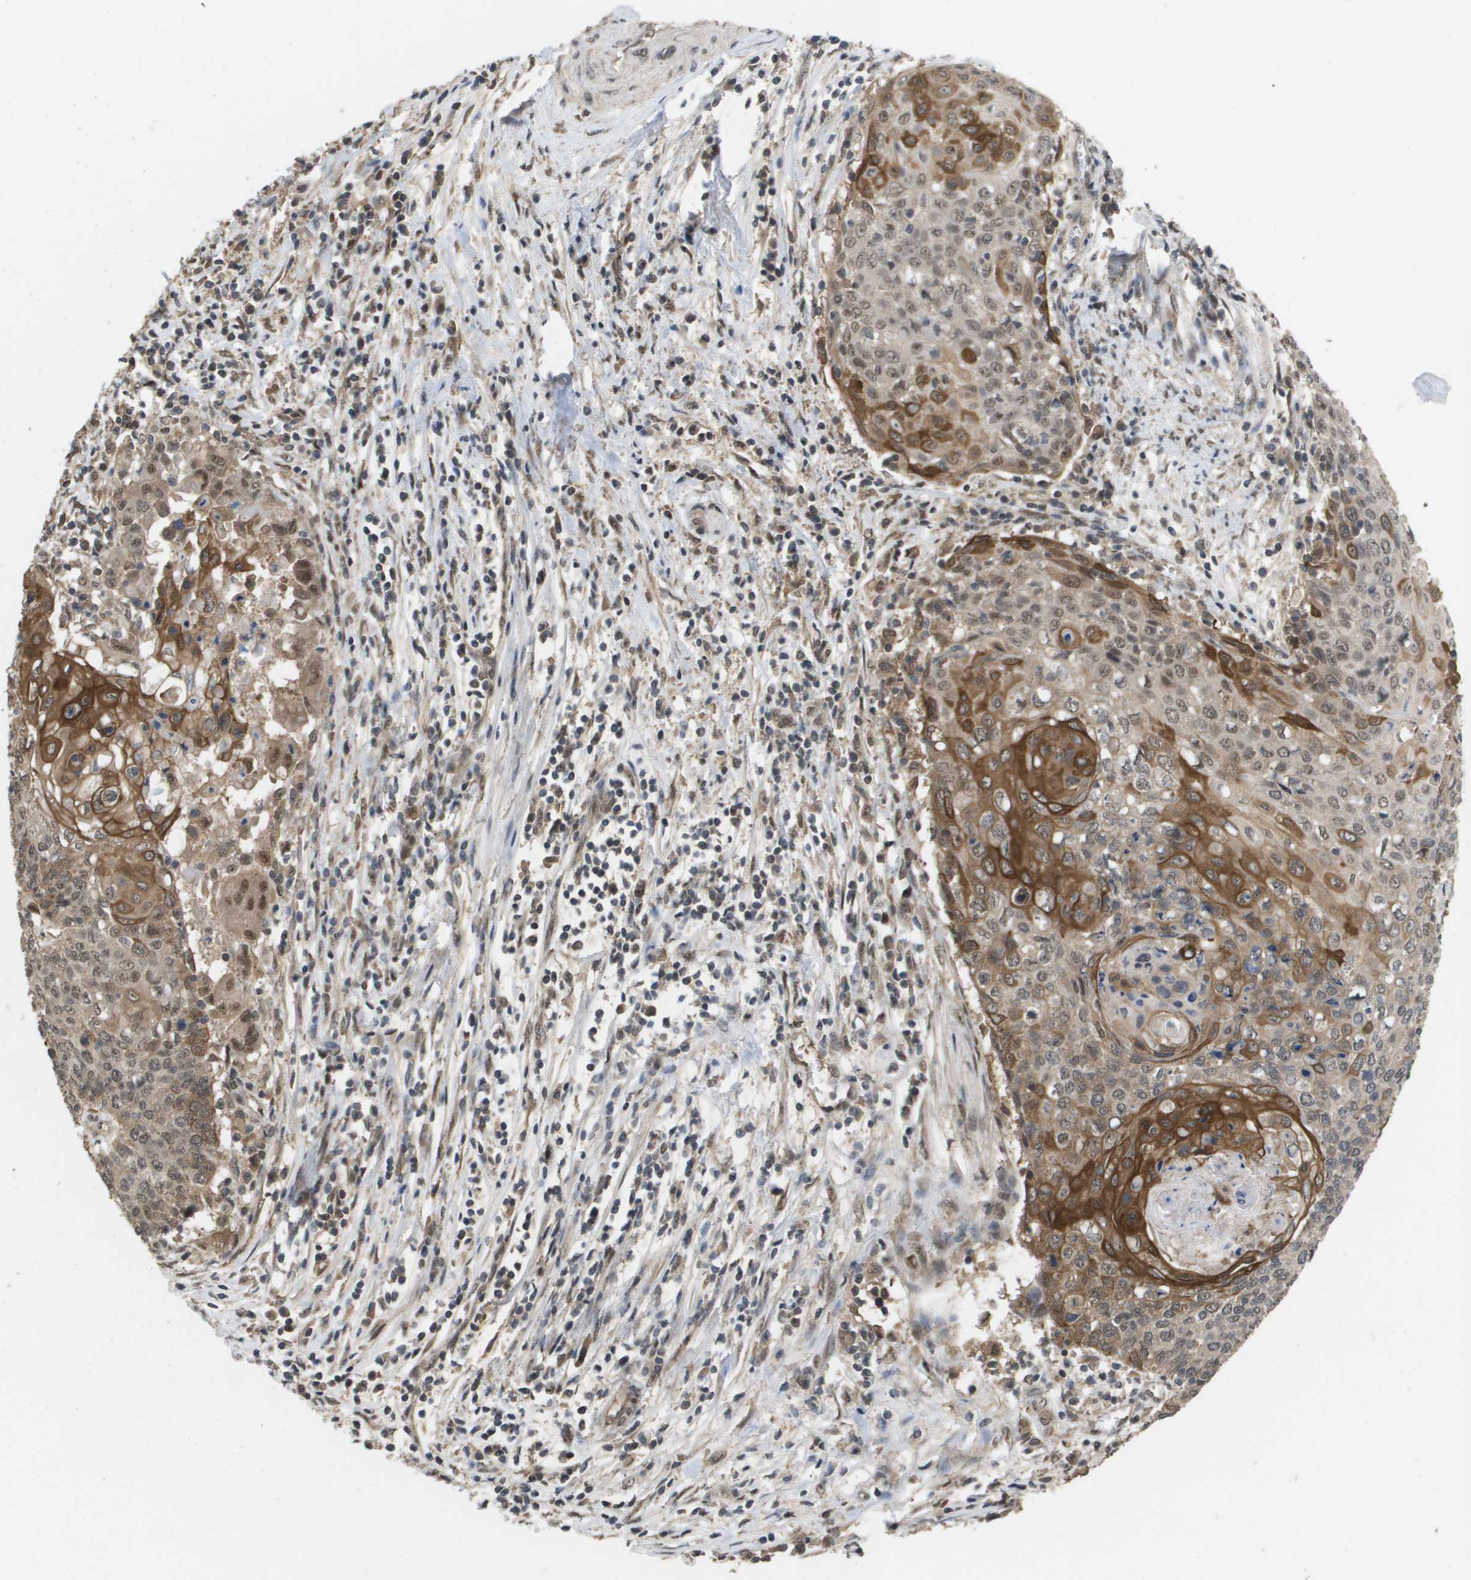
{"staining": {"intensity": "moderate", "quantity": "25%-75%", "location": "cytoplasmic/membranous,nuclear"}, "tissue": "cervical cancer", "cell_type": "Tumor cells", "image_type": "cancer", "snomed": [{"axis": "morphology", "description": "Squamous cell carcinoma, NOS"}, {"axis": "topography", "description": "Cervix"}], "caption": "Cervical squamous cell carcinoma stained for a protein displays moderate cytoplasmic/membranous and nuclear positivity in tumor cells.", "gene": "AMBRA1", "patient": {"sex": "female", "age": 39}}